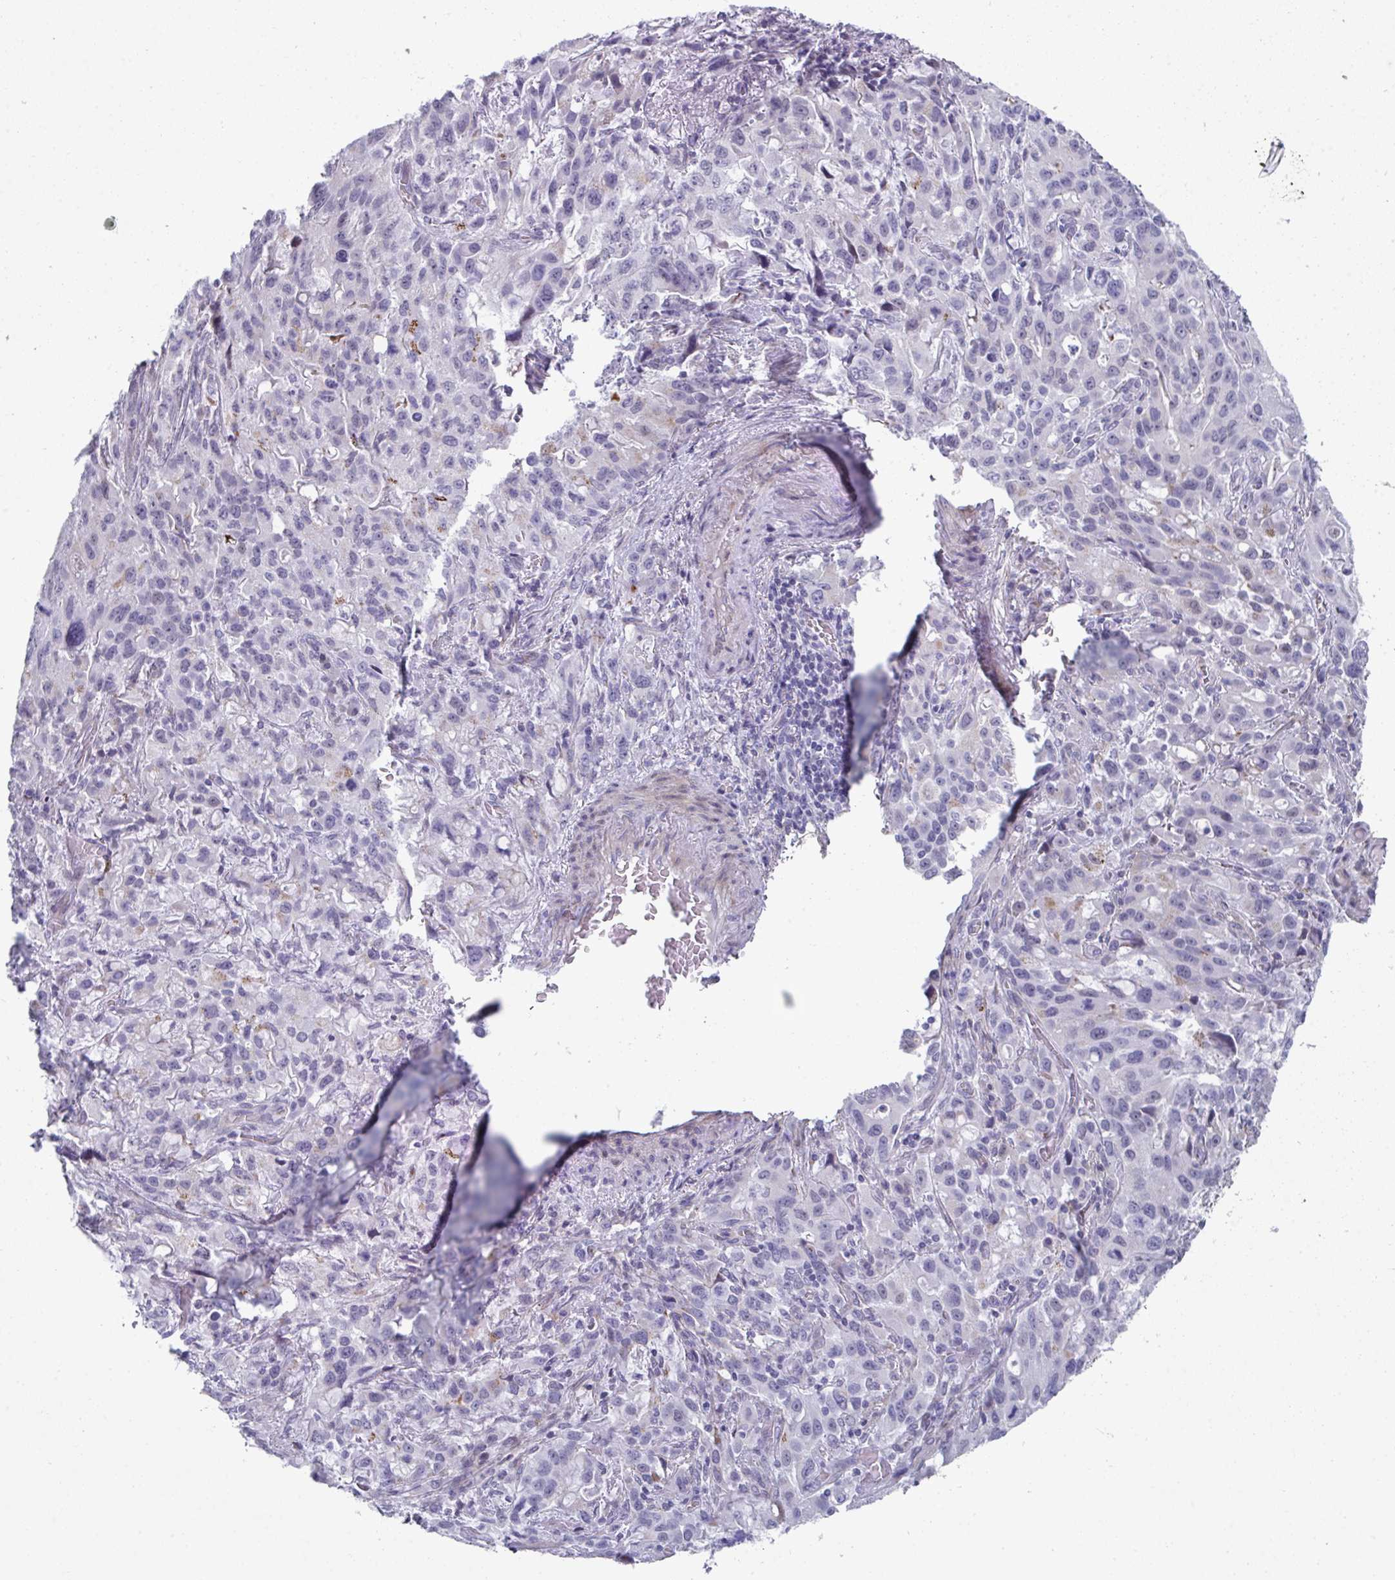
{"staining": {"intensity": "negative", "quantity": "none", "location": "none"}, "tissue": "stomach cancer", "cell_type": "Tumor cells", "image_type": "cancer", "snomed": [{"axis": "morphology", "description": "Adenocarcinoma, NOS"}, {"axis": "topography", "description": "Stomach, upper"}], "caption": "A histopathology image of adenocarcinoma (stomach) stained for a protein exhibits no brown staining in tumor cells. (Stains: DAB (3,3'-diaminobenzidine) immunohistochemistry (IHC) with hematoxylin counter stain, Microscopy: brightfield microscopy at high magnification).", "gene": "A1CF", "patient": {"sex": "male", "age": 85}}